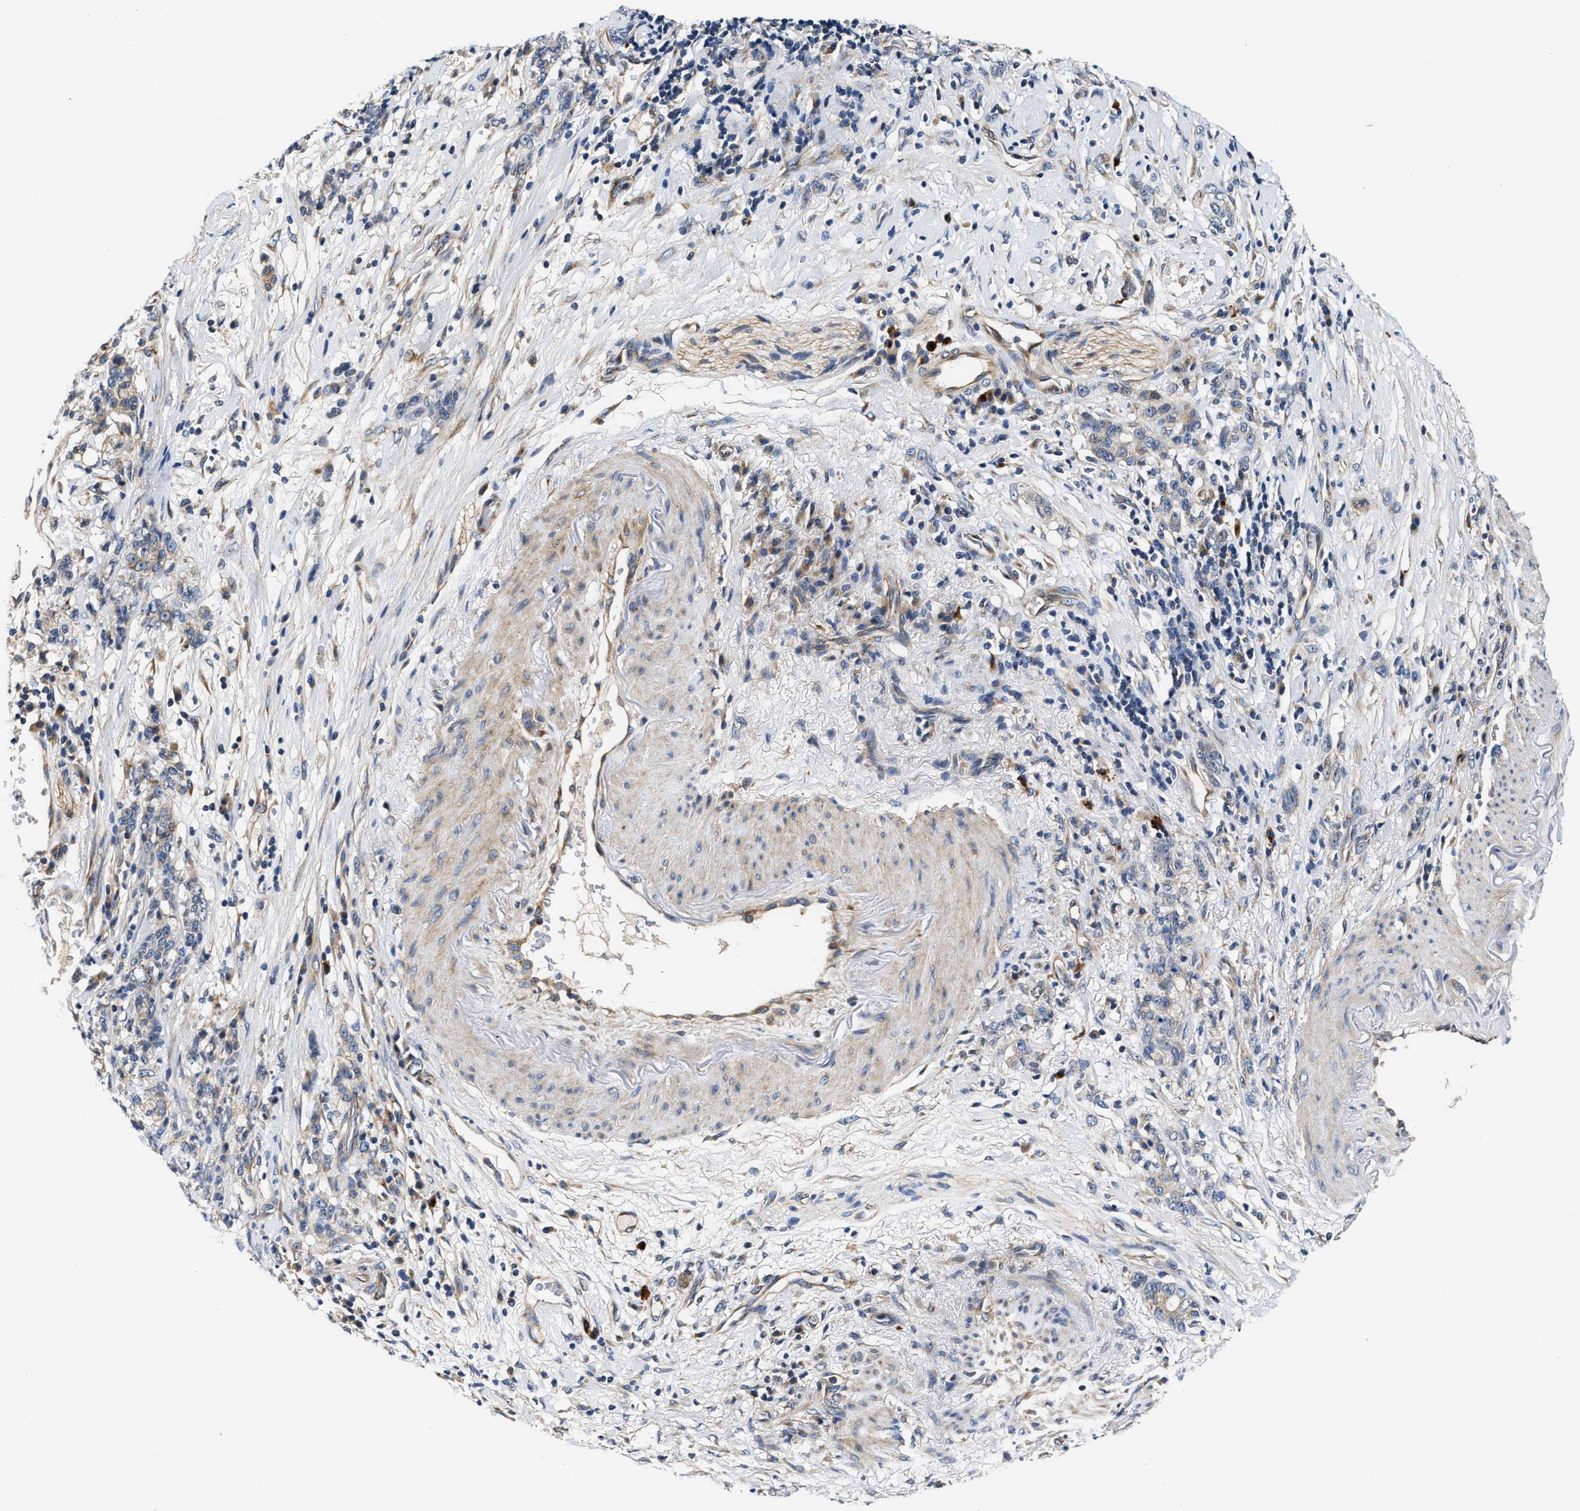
{"staining": {"intensity": "weak", "quantity": "<25%", "location": "cytoplasmic/membranous"}, "tissue": "stomach cancer", "cell_type": "Tumor cells", "image_type": "cancer", "snomed": [{"axis": "morphology", "description": "Adenocarcinoma, NOS"}, {"axis": "topography", "description": "Stomach, lower"}], "caption": "Tumor cells are negative for brown protein staining in stomach cancer.", "gene": "TEX2", "patient": {"sex": "male", "age": 88}}